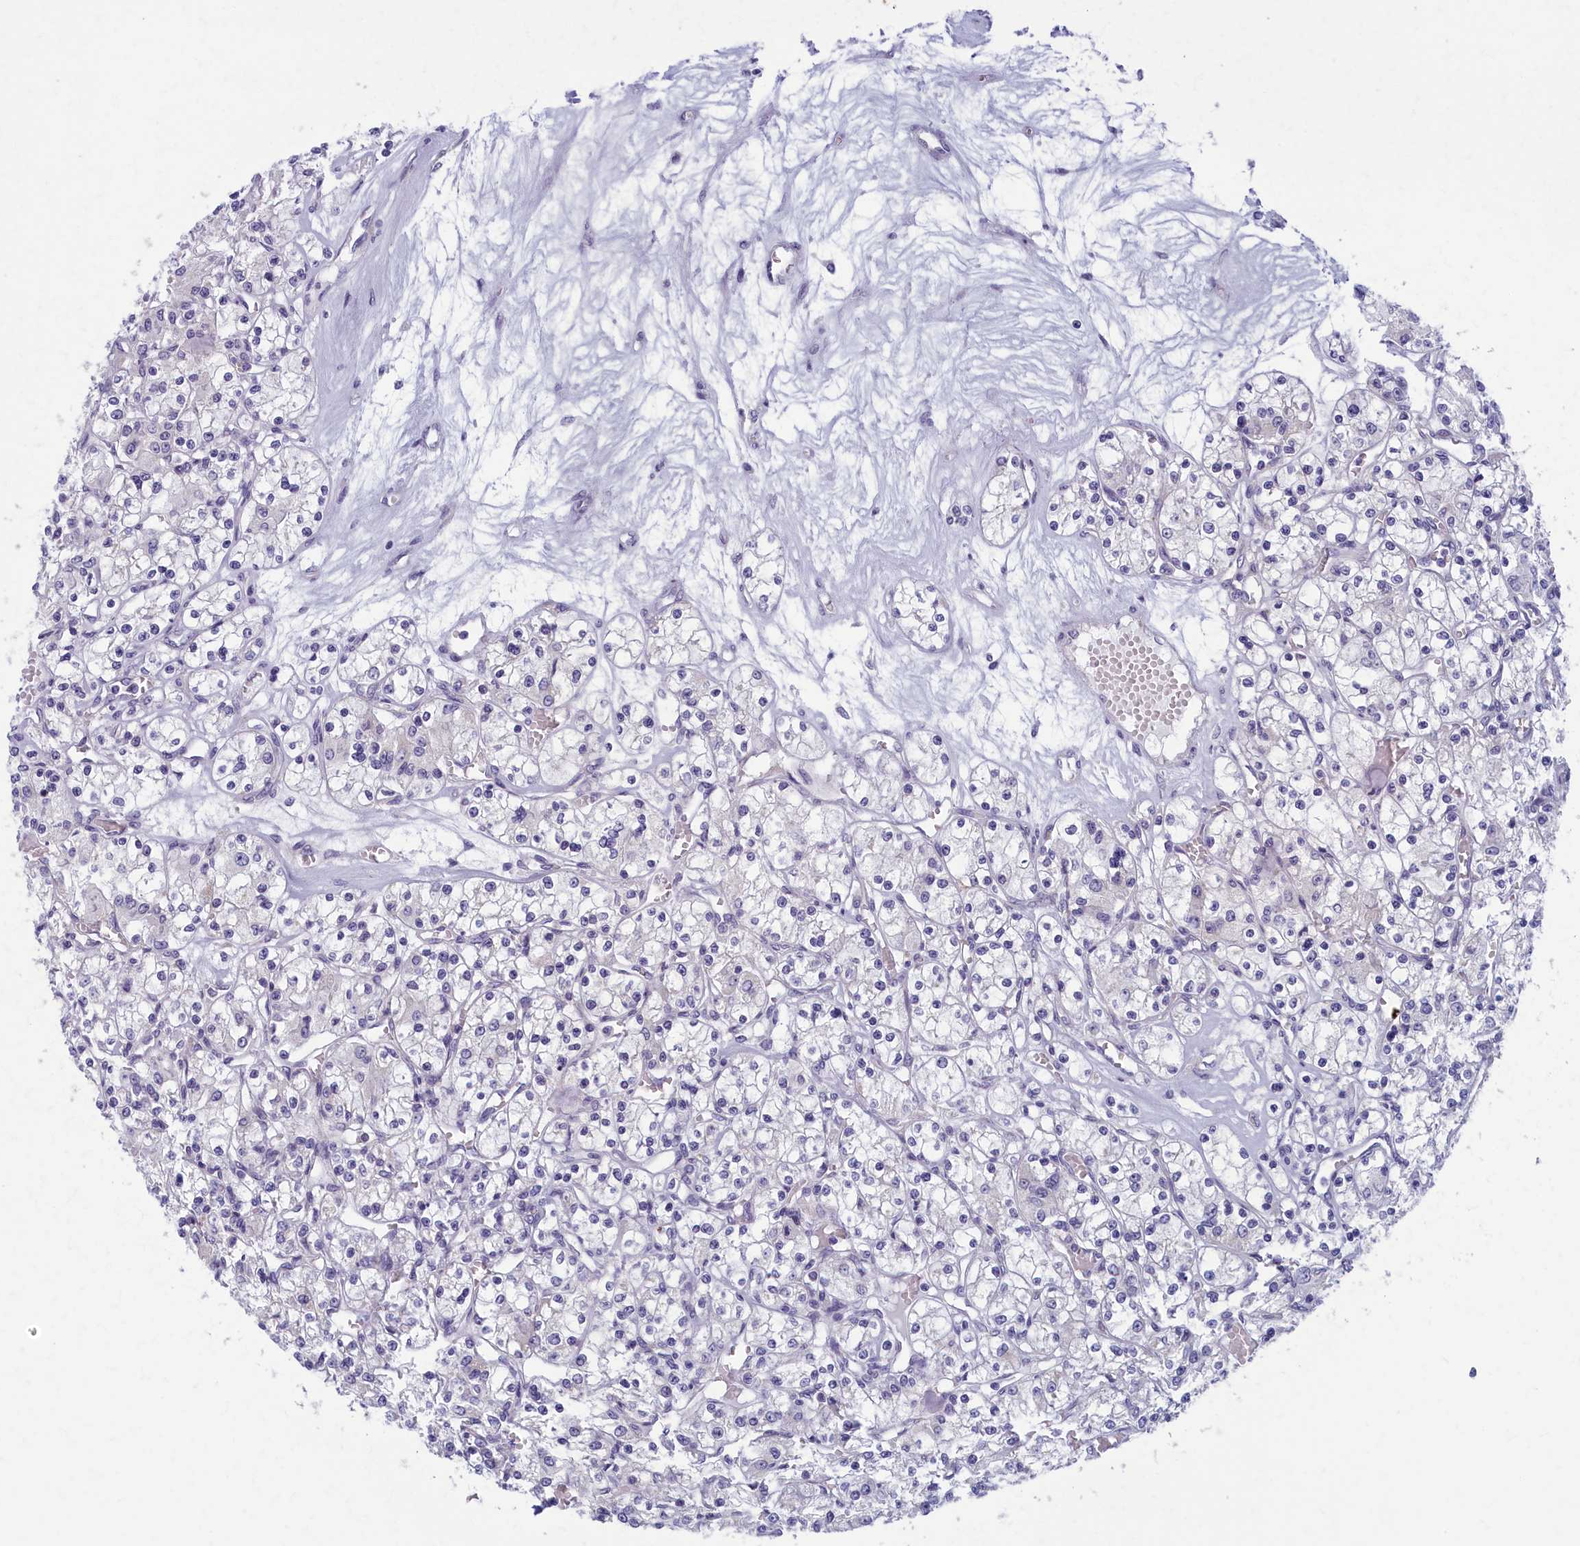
{"staining": {"intensity": "negative", "quantity": "none", "location": "none"}, "tissue": "renal cancer", "cell_type": "Tumor cells", "image_type": "cancer", "snomed": [{"axis": "morphology", "description": "Adenocarcinoma, NOS"}, {"axis": "topography", "description": "Kidney"}], "caption": "Renal adenocarcinoma stained for a protein using IHC reveals no positivity tumor cells.", "gene": "MRPS25", "patient": {"sex": "female", "age": 59}}